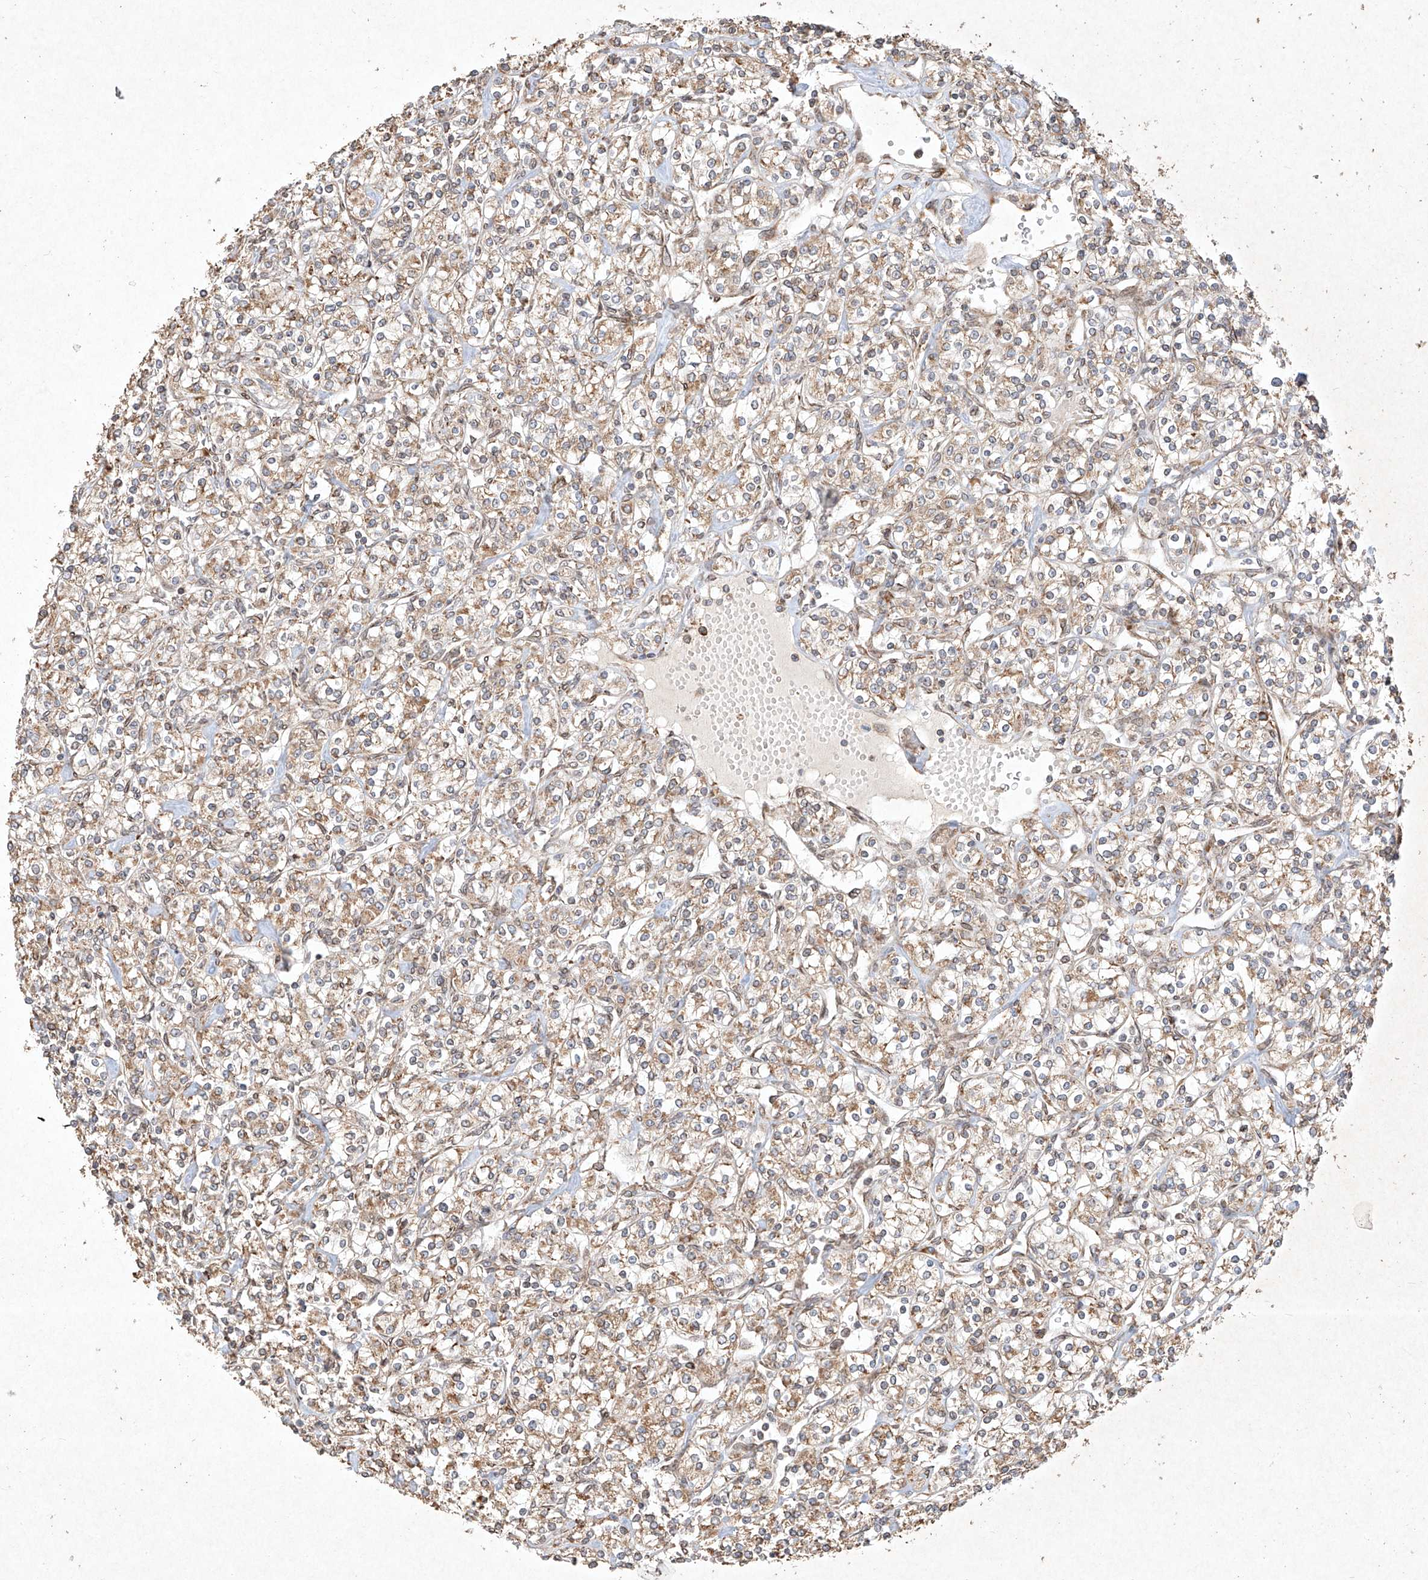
{"staining": {"intensity": "moderate", "quantity": ">75%", "location": "cytoplasmic/membranous"}, "tissue": "renal cancer", "cell_type": "Tumor cells", "image_type": "cancer", "snomed": [{"axis": "morphology", "description": "Adenocarcinoma, NOS"}, {"axis": "topography", "description": "Kidney"}], "caption": "Adenocarcinoma (renal) stained with DAB (3,3'-diaminobenzidine) IHC shows medium levels of moderate cytoplasmic/membranous staining in about >75% of tumor cells.", "gene": "SEMA3B", "patient": {"sex": "male", "age": 77}}